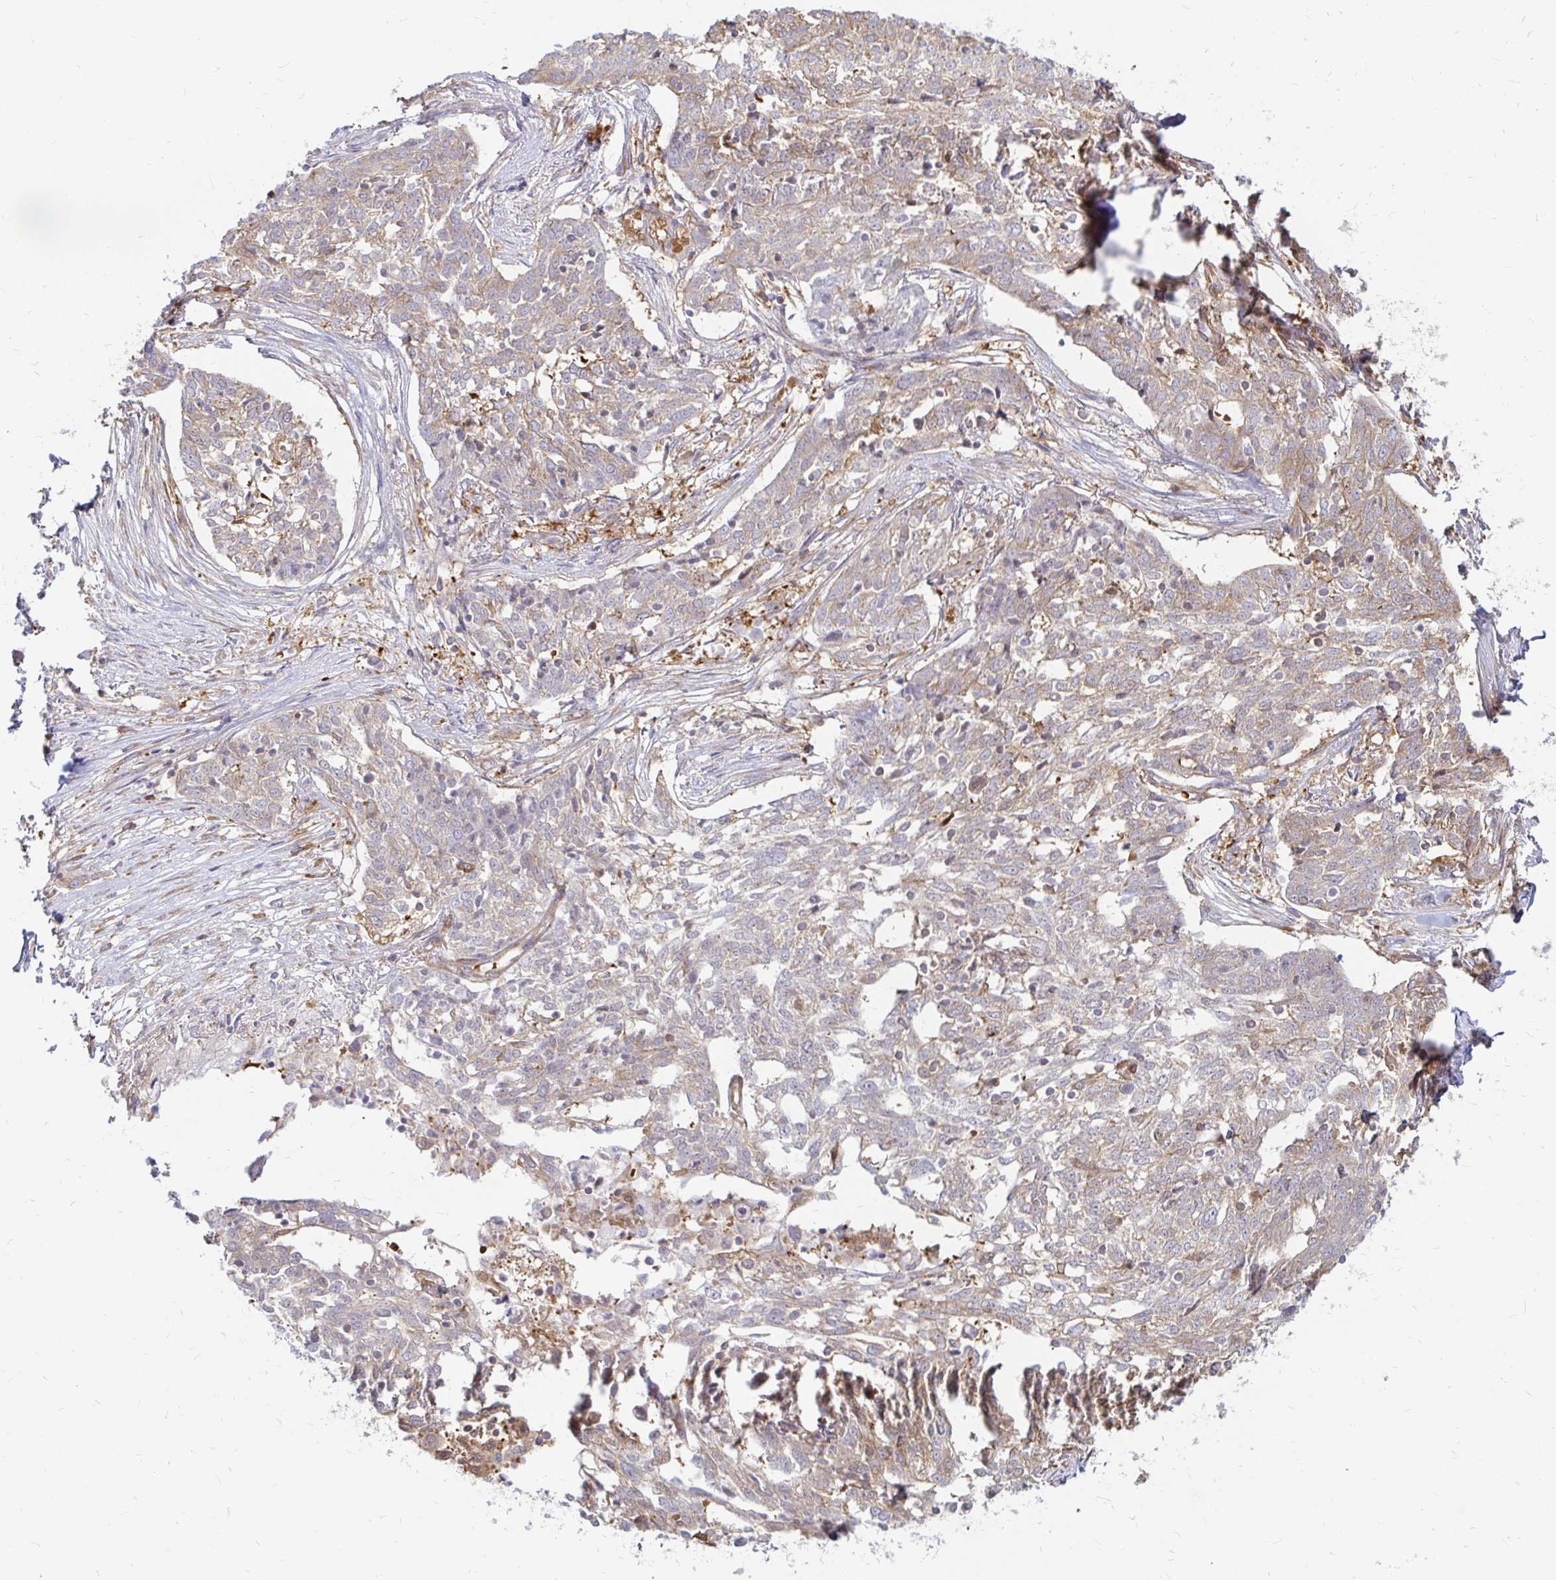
{"staining": {"intensity": "weak", "quantity": "25%-75%", "location": "cytoplasmic/membranous"}, "tissue": "ovarian cancer", "cell_type": "Tumor cells", "image_type": "cancer", "snomed": [{"axis": "morphology", "description": "Cystadenocarcinoma, serous, NOS"}, {"axis": "topography", "description": "Ovary"}], "caption": "Ovarian cancer (serous cystadenocarcinoma) stained with a protein marker reveals weak staining in tumor cells.", "gene": "CAST", "patient": {"sex": "female", "age": 67}}